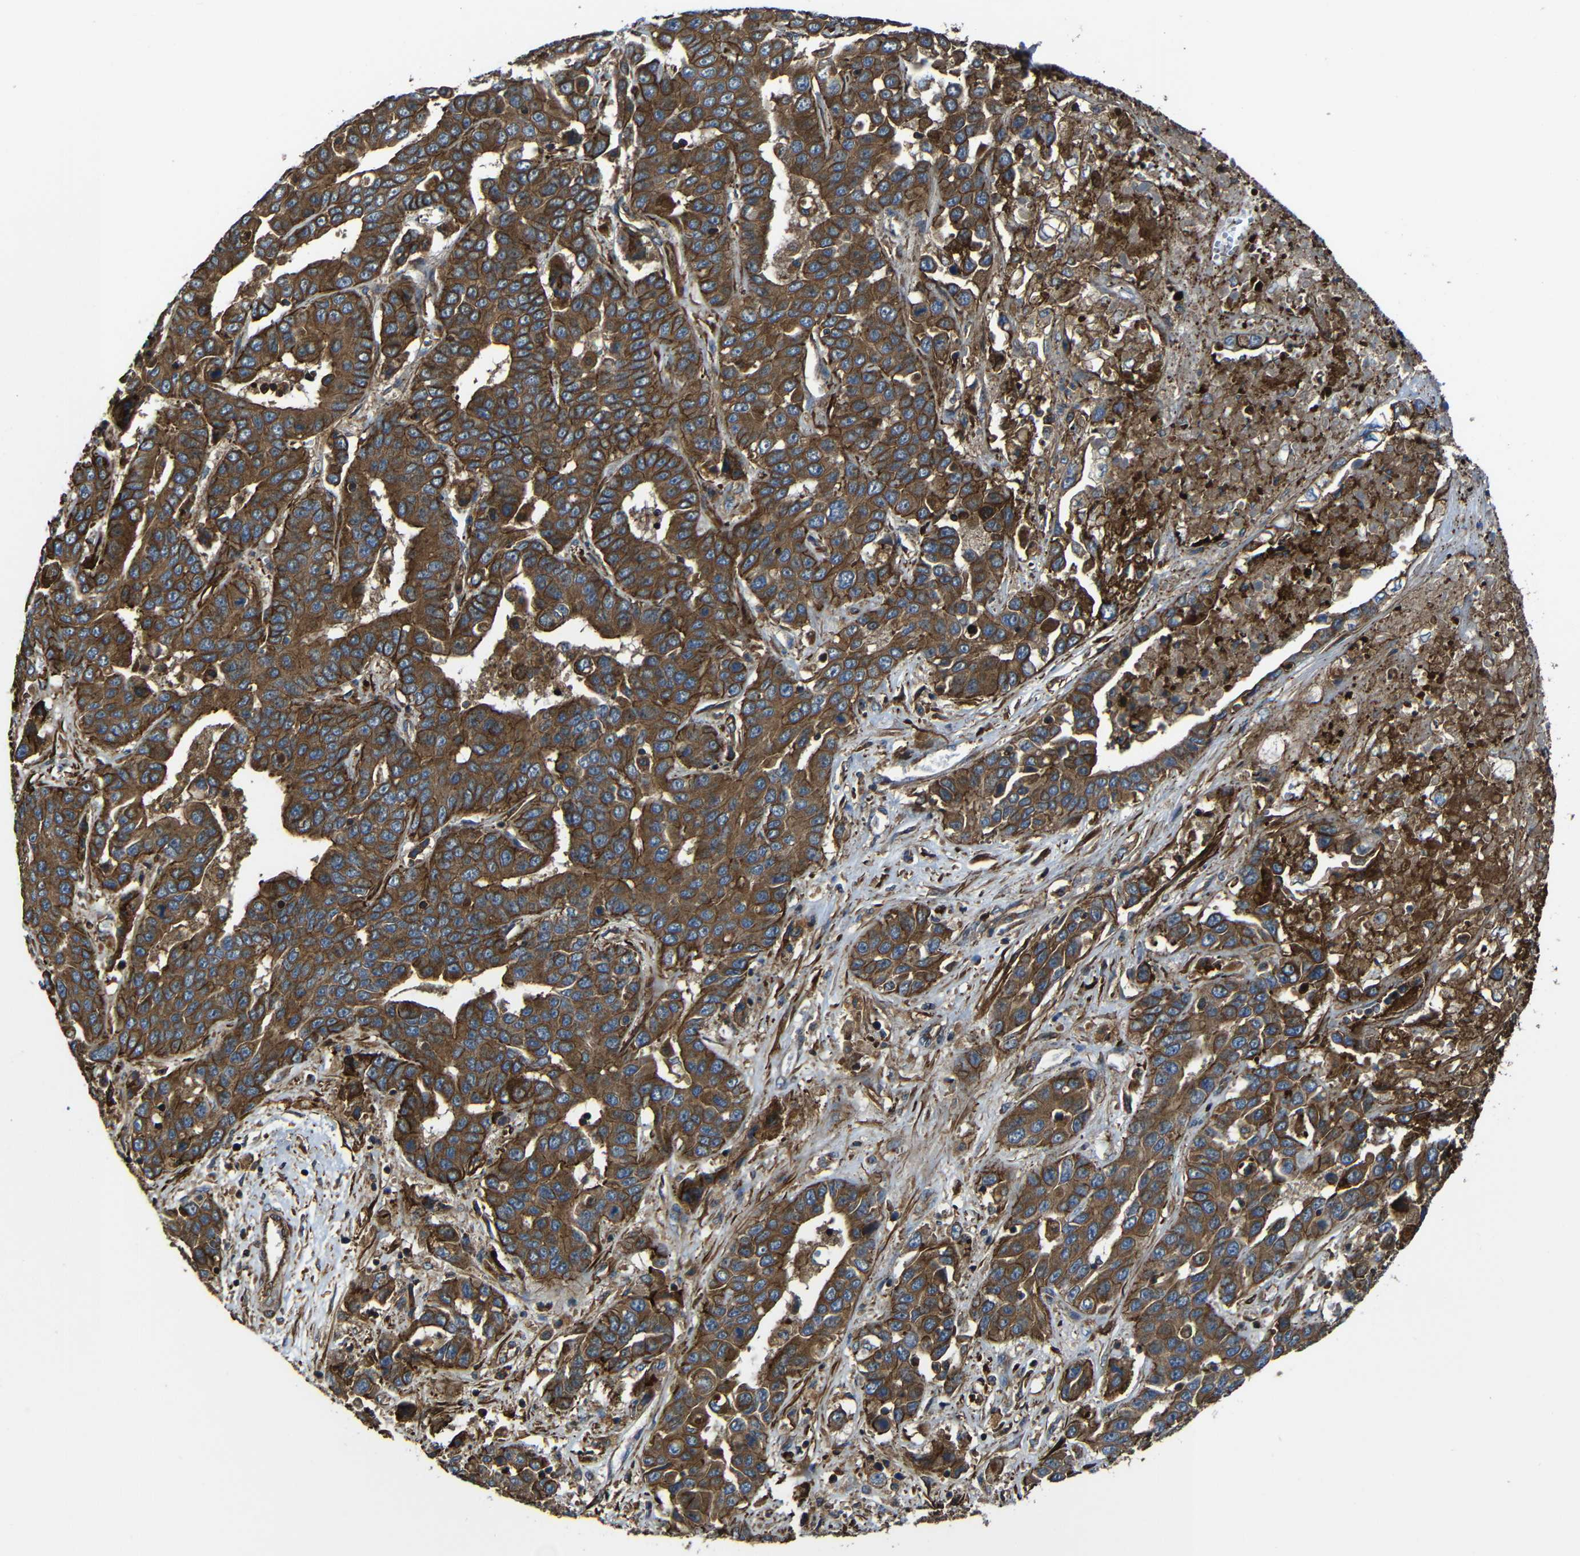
{"staining": {"intensity": "strong", "quantity": ">75%", "location": "cytoplasmic/membranous"}, "tissue": "liver cancer", "cell_type": "Tumor cells", "image_type": "cancer", "snomed": [{"axis": "morphology", "description": "Cholangiocarcinoma"}, {"axis": "topography", "description": "Liver"}], "caption": "This histopathology image demonstrates immunohistochemistry (IHC) staining of human liver cancer, with high strong cytoplasmic/membranous staining in approximately >75% of tumor cells.", "gene": "PTCH1", "patient": {"sex": "female", "age": 52}}